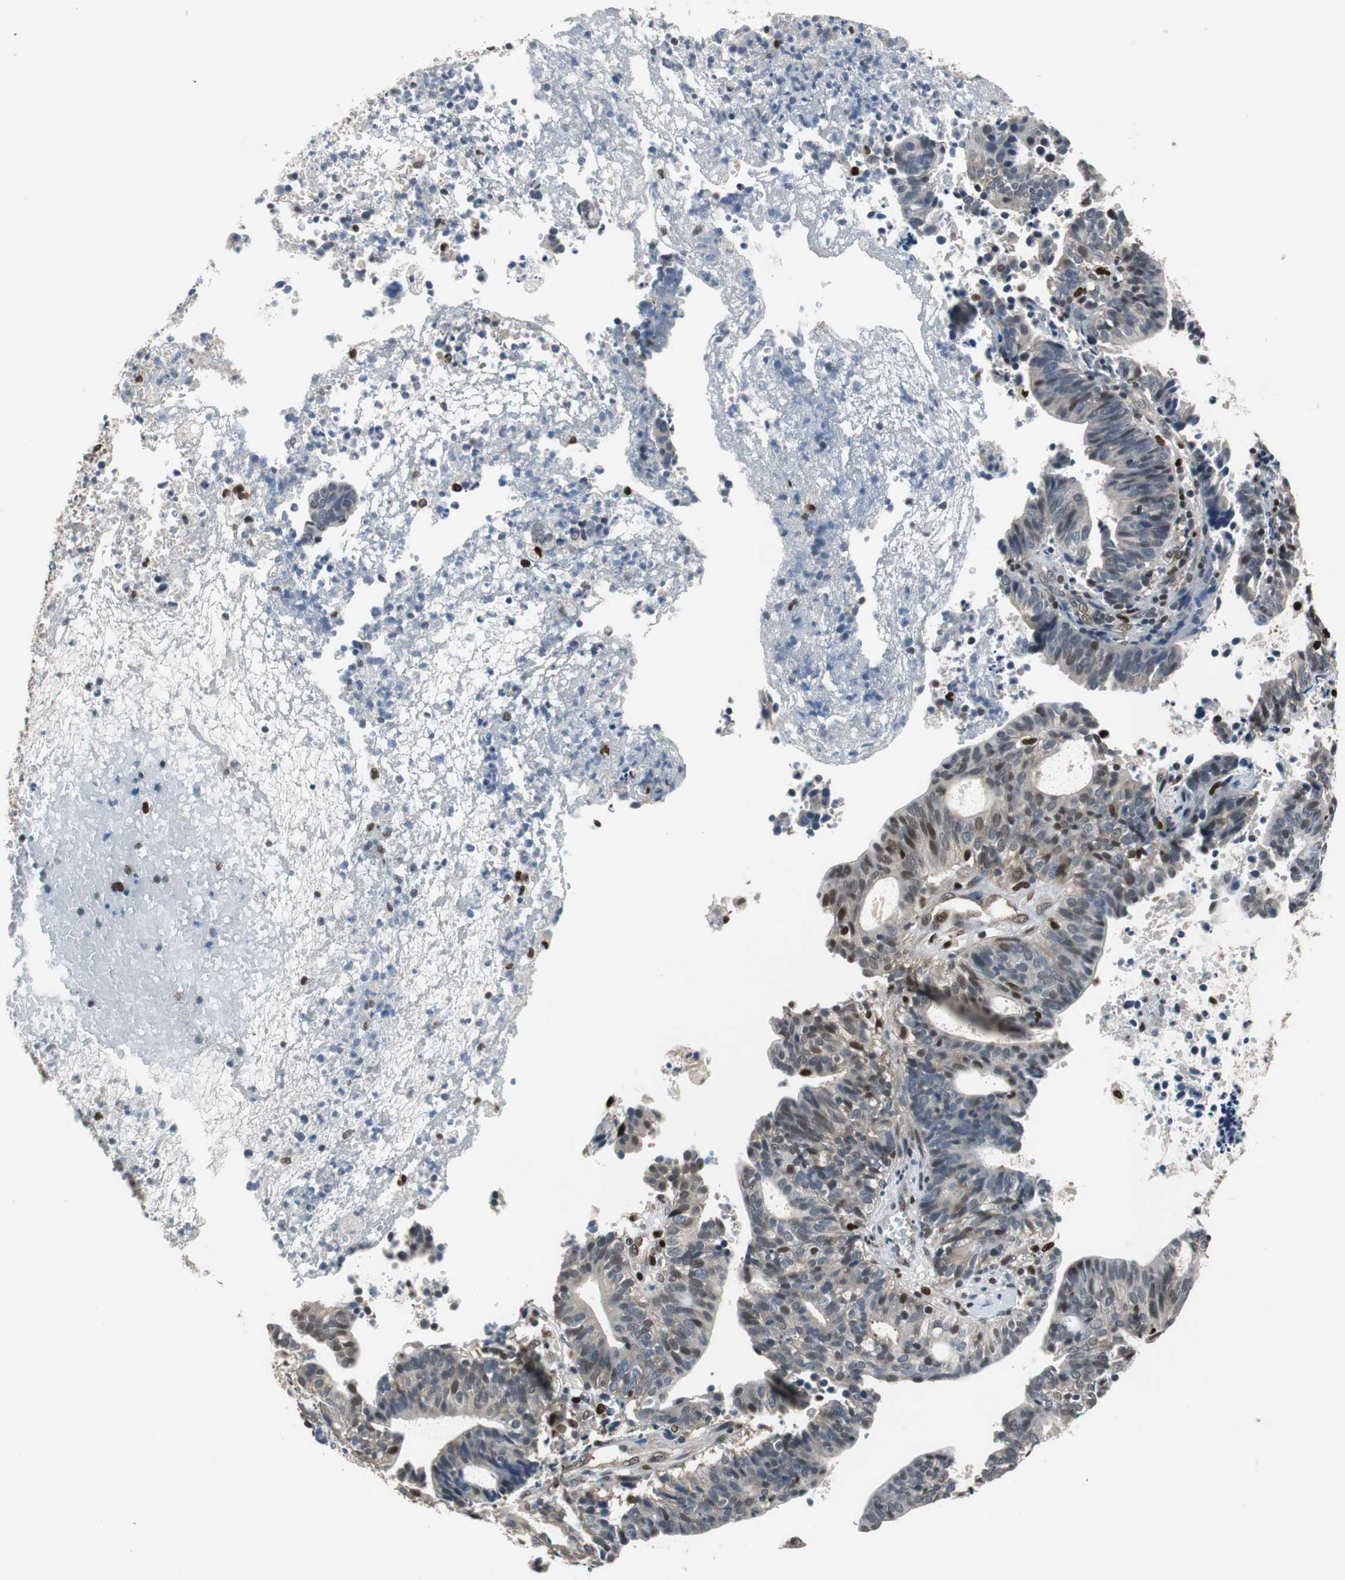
{"staining": {"intensity": "weak", "quantity": "<25%", "location": "cytoplasmic/membranous"}, "tissue": "endometrial cancer", "cell_type": "Tumor cells", "image_type": "cancer", "snomed": [{"axis": "morphology", "description": "Adenocarcinoma, NOS"}, {"axis": "topography", "description": "Uterus"}], "caption": "Tumor cells show no significant protein positivity in endometrial cancer.", "gene": "MAFB", "patient": {"sex": "female", "age": 83}}